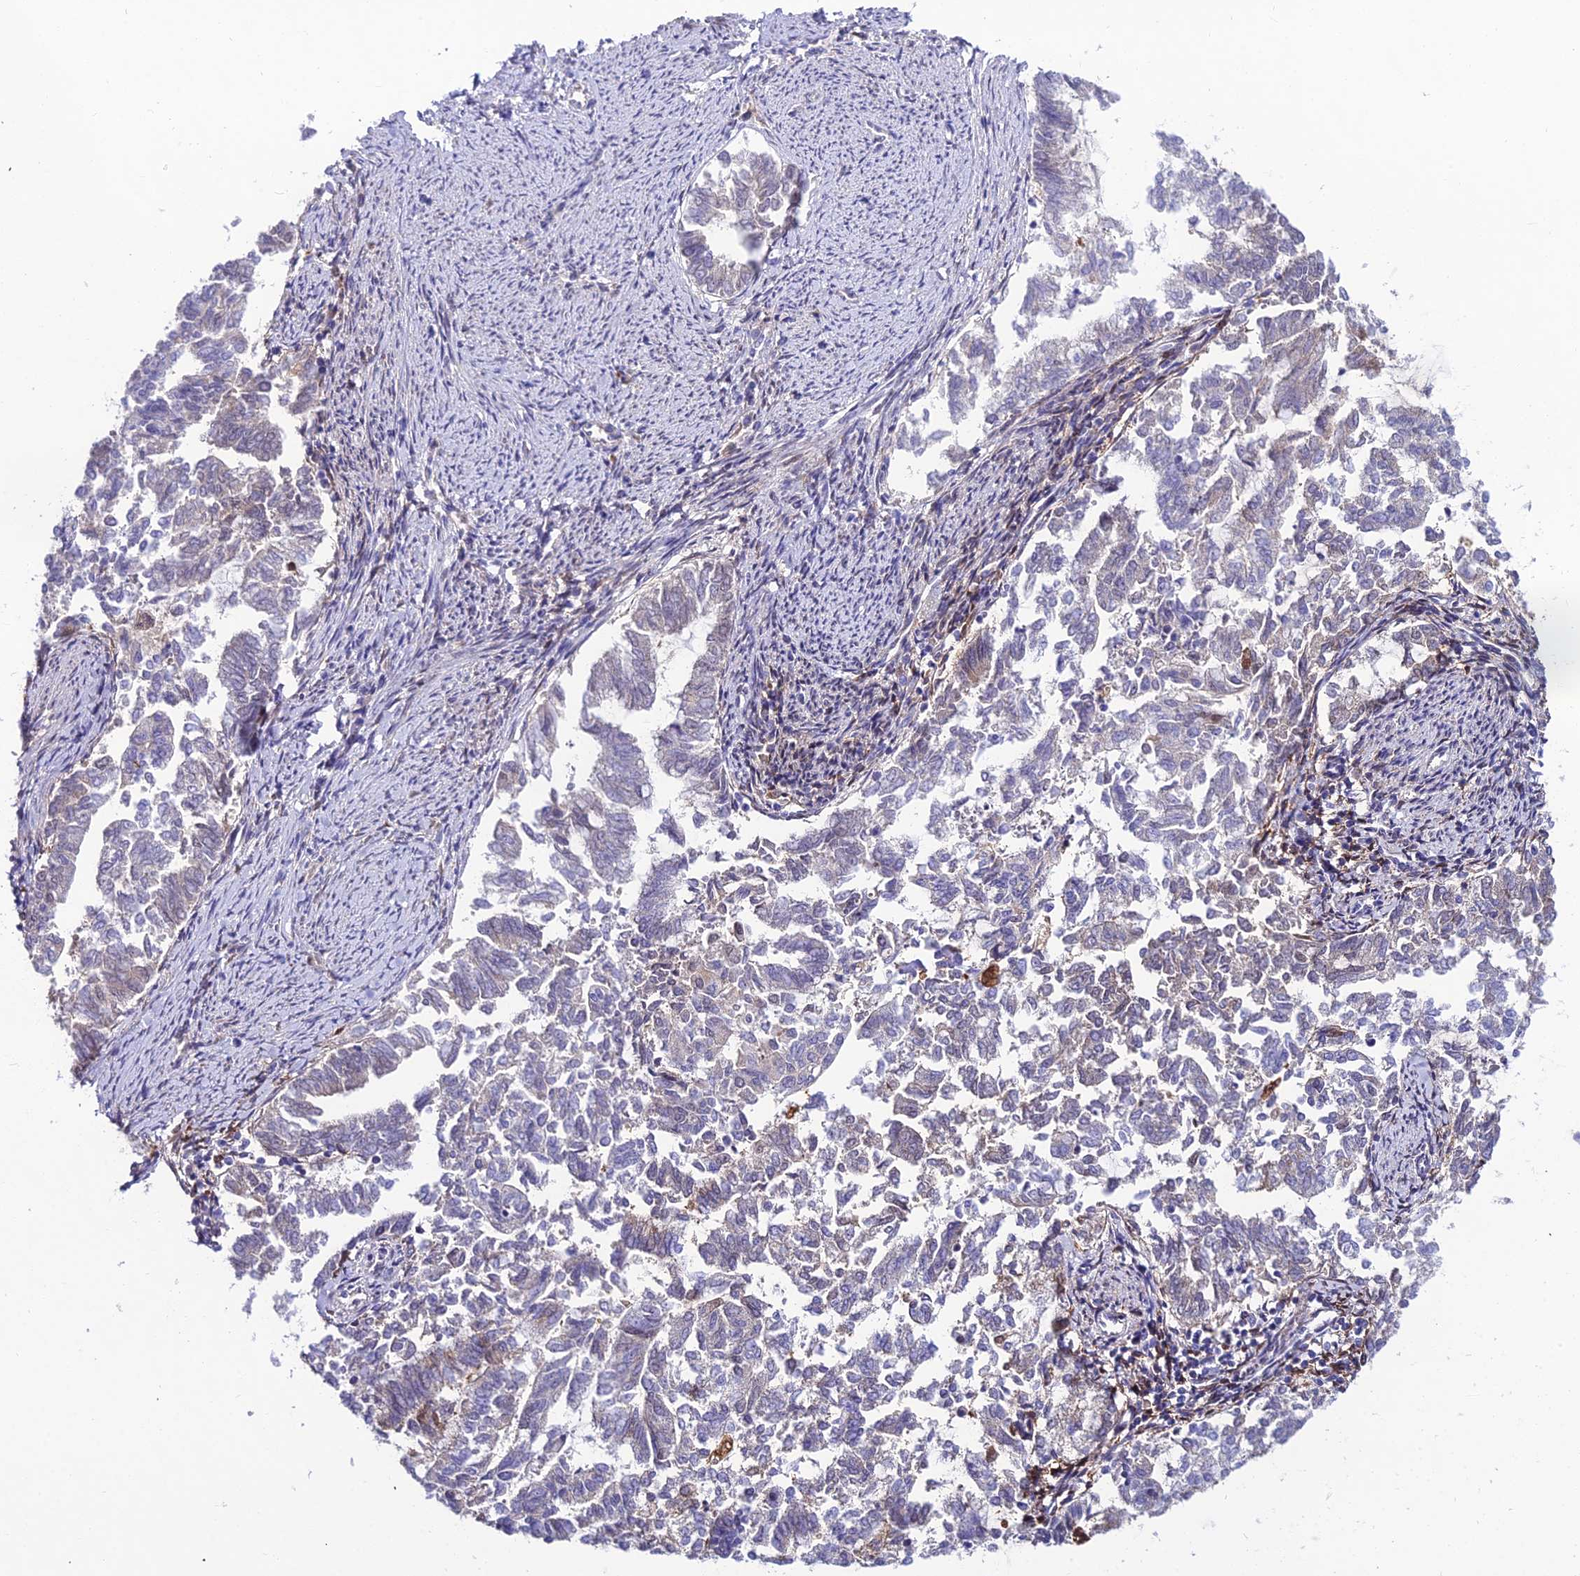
{"staining": {"intensity": "negative", "quantity": "none", "location": "none"}, "tissue": "endometrial cancer", "cell_type": "Tumor cells", "image_type": "cancer", "snomed": [{"axis": "morphology", "description": "Adenocarcinoma, NOS"}, {"axis": "topography", "description": "Endometrium"}], "caption": "IHC of human adenocarcinoma (endometrial) reveals no staining in tumor cells.", "gene": "MB21D2", "patient": {"sex": "female", "age": 79}}